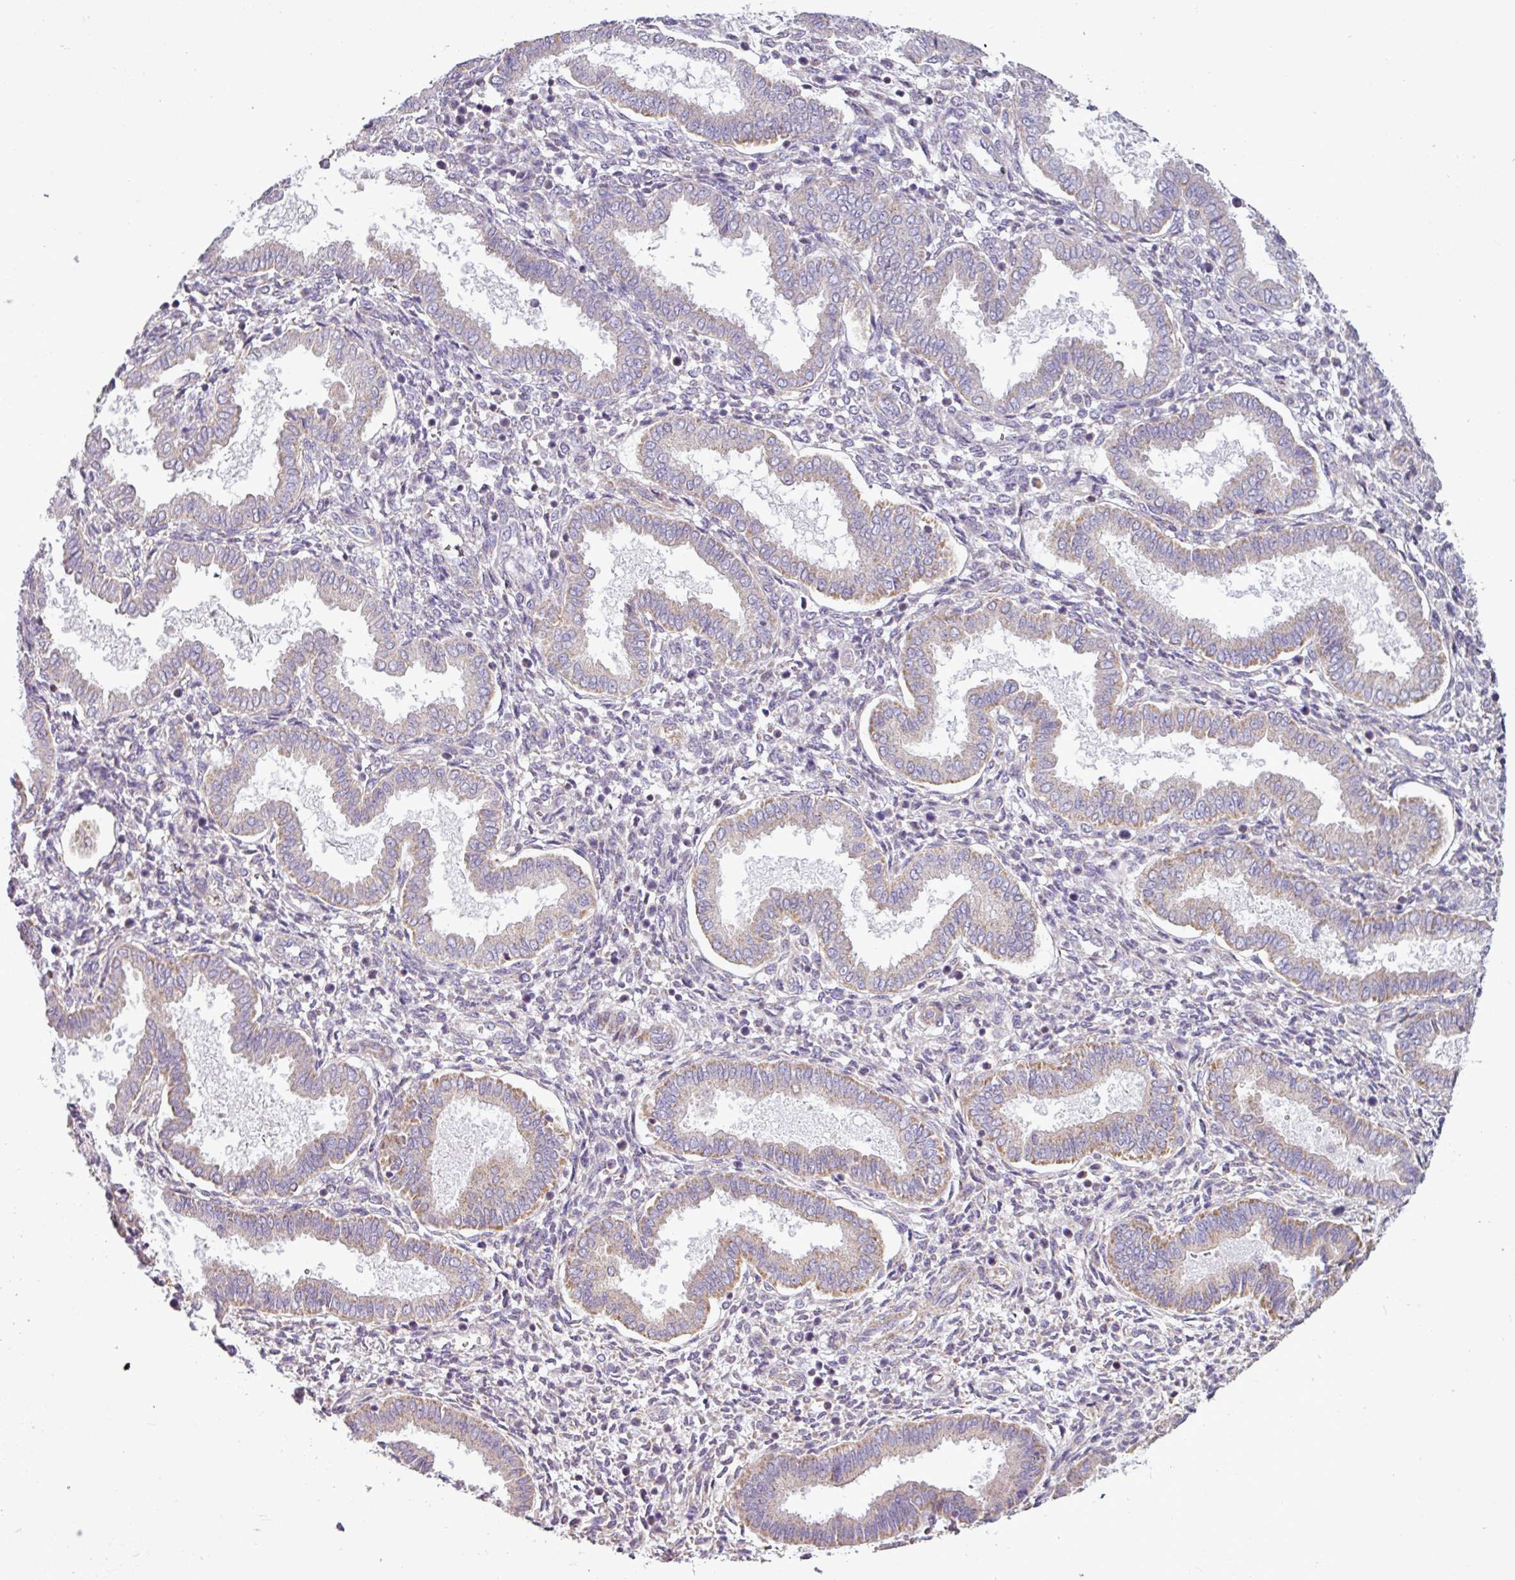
{"staining": {"intensity": "negative", "quantity": "none", "location": "none"}, "tissue": "endometrium", "cell_type": "Cells in endometrial stroma", "image_type": "normal", "snomed": [{"axis": "morphology", "description": "Normal tissue, NOS"}, {"axis": "topography", "description": "Endometrium"}], "caption": "DAB (3,3'-diaminobenzidine) immunohistochemical staining of normal human endometrium shows no significant staining in cells in endometrial stroma.", "gene": "BTN2A2", "patient": {"sex": "female", "age": 24}}